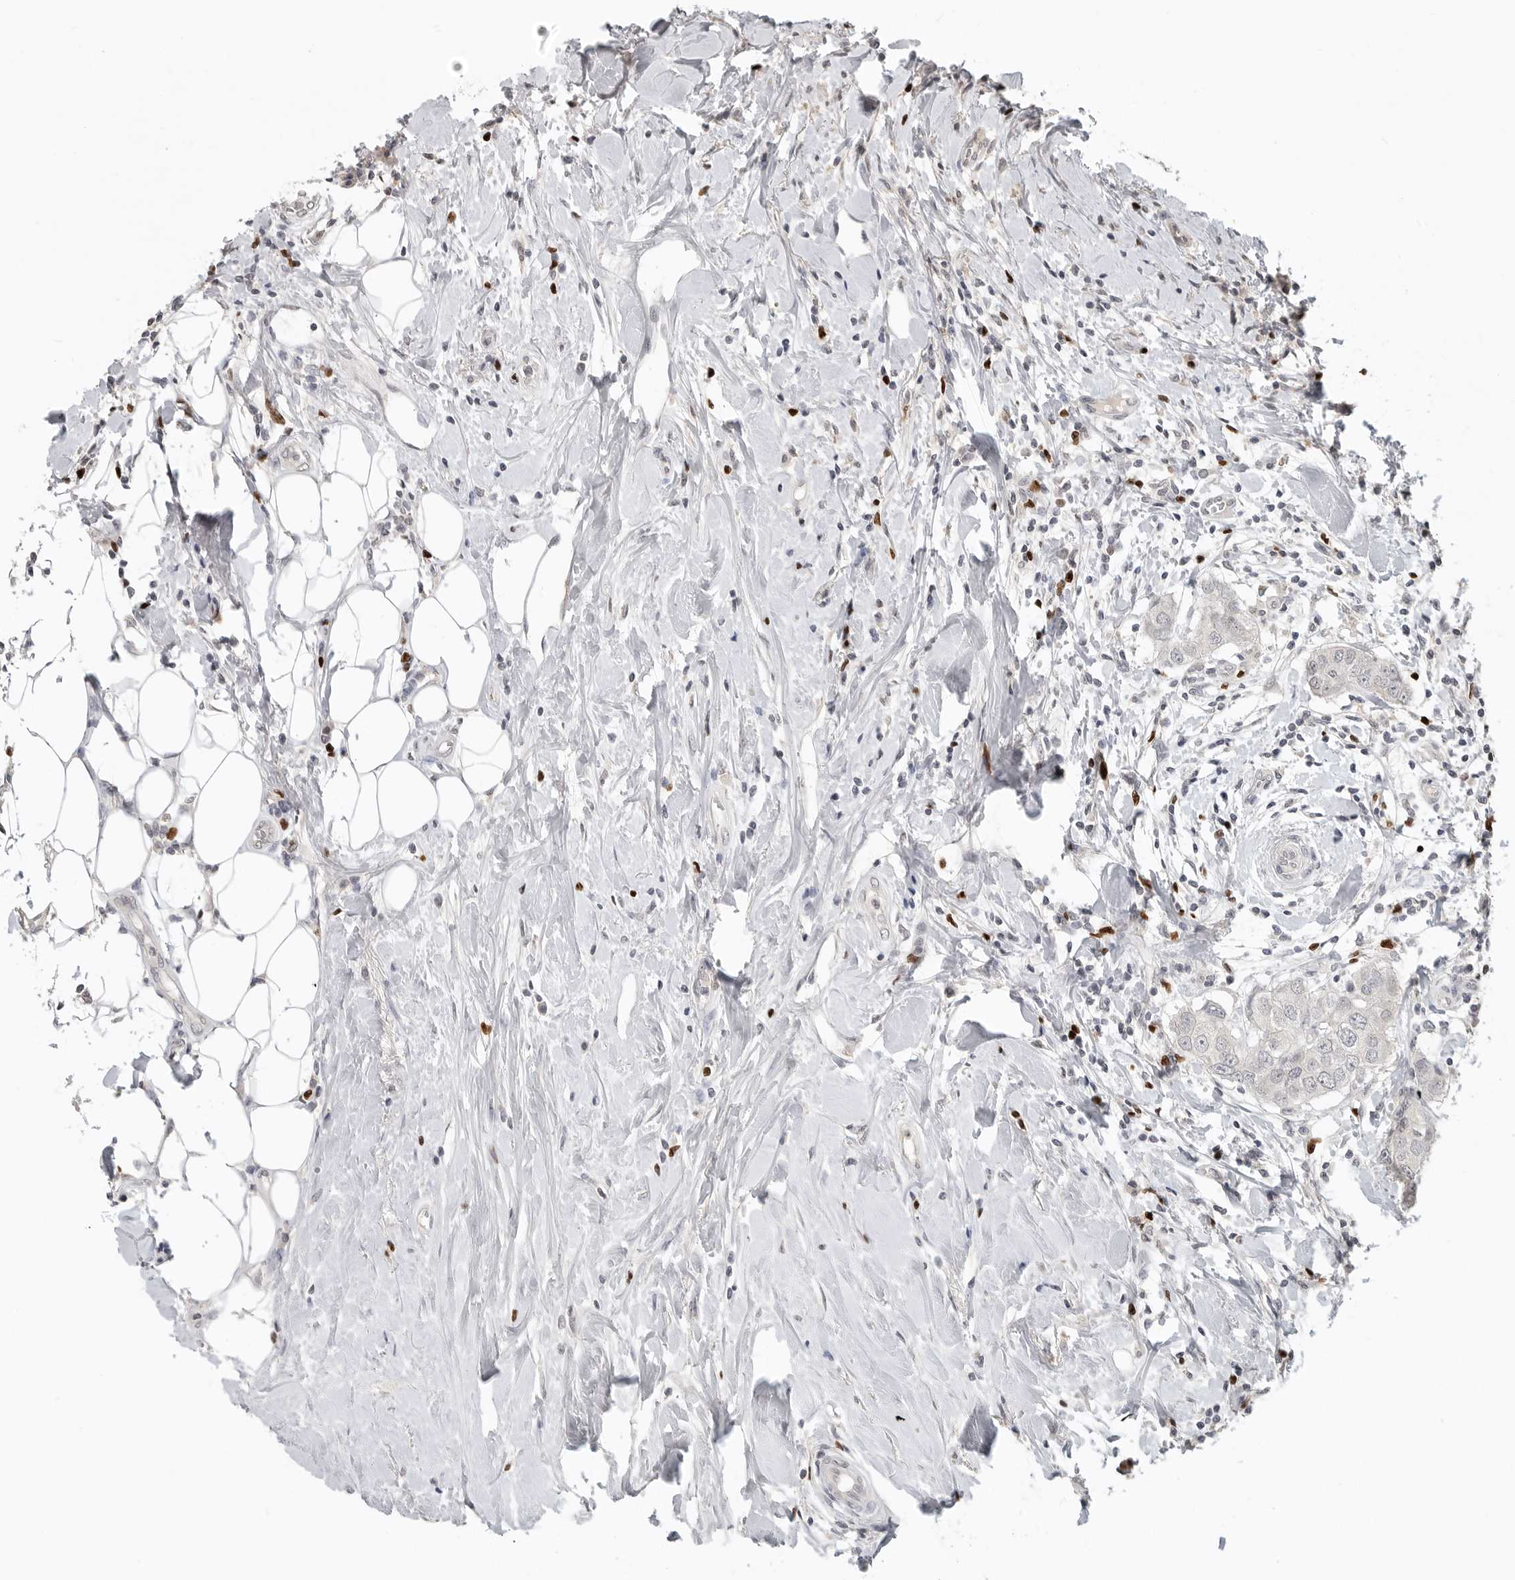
{"staining": {"intensity": "negative", "quantity": "none", "location": "none"}, "tissue": "breast cancer", "cell_type": "Tumor cells", "image_type": "cancer", "snomed": [{"axis": "morphology", "description": "Duct carcinoma"}, {"axis": "topography", "description": "Breast"}], "caption": "Protein analysis of invasive ductal carcinoma (breast) exhibits no significant staining in tumor cells. (Immunohistochemistry, brightfield microscopy, high magnification).", "gene": "FOXP3", "patient": {"sex": "female", "age": 27}}